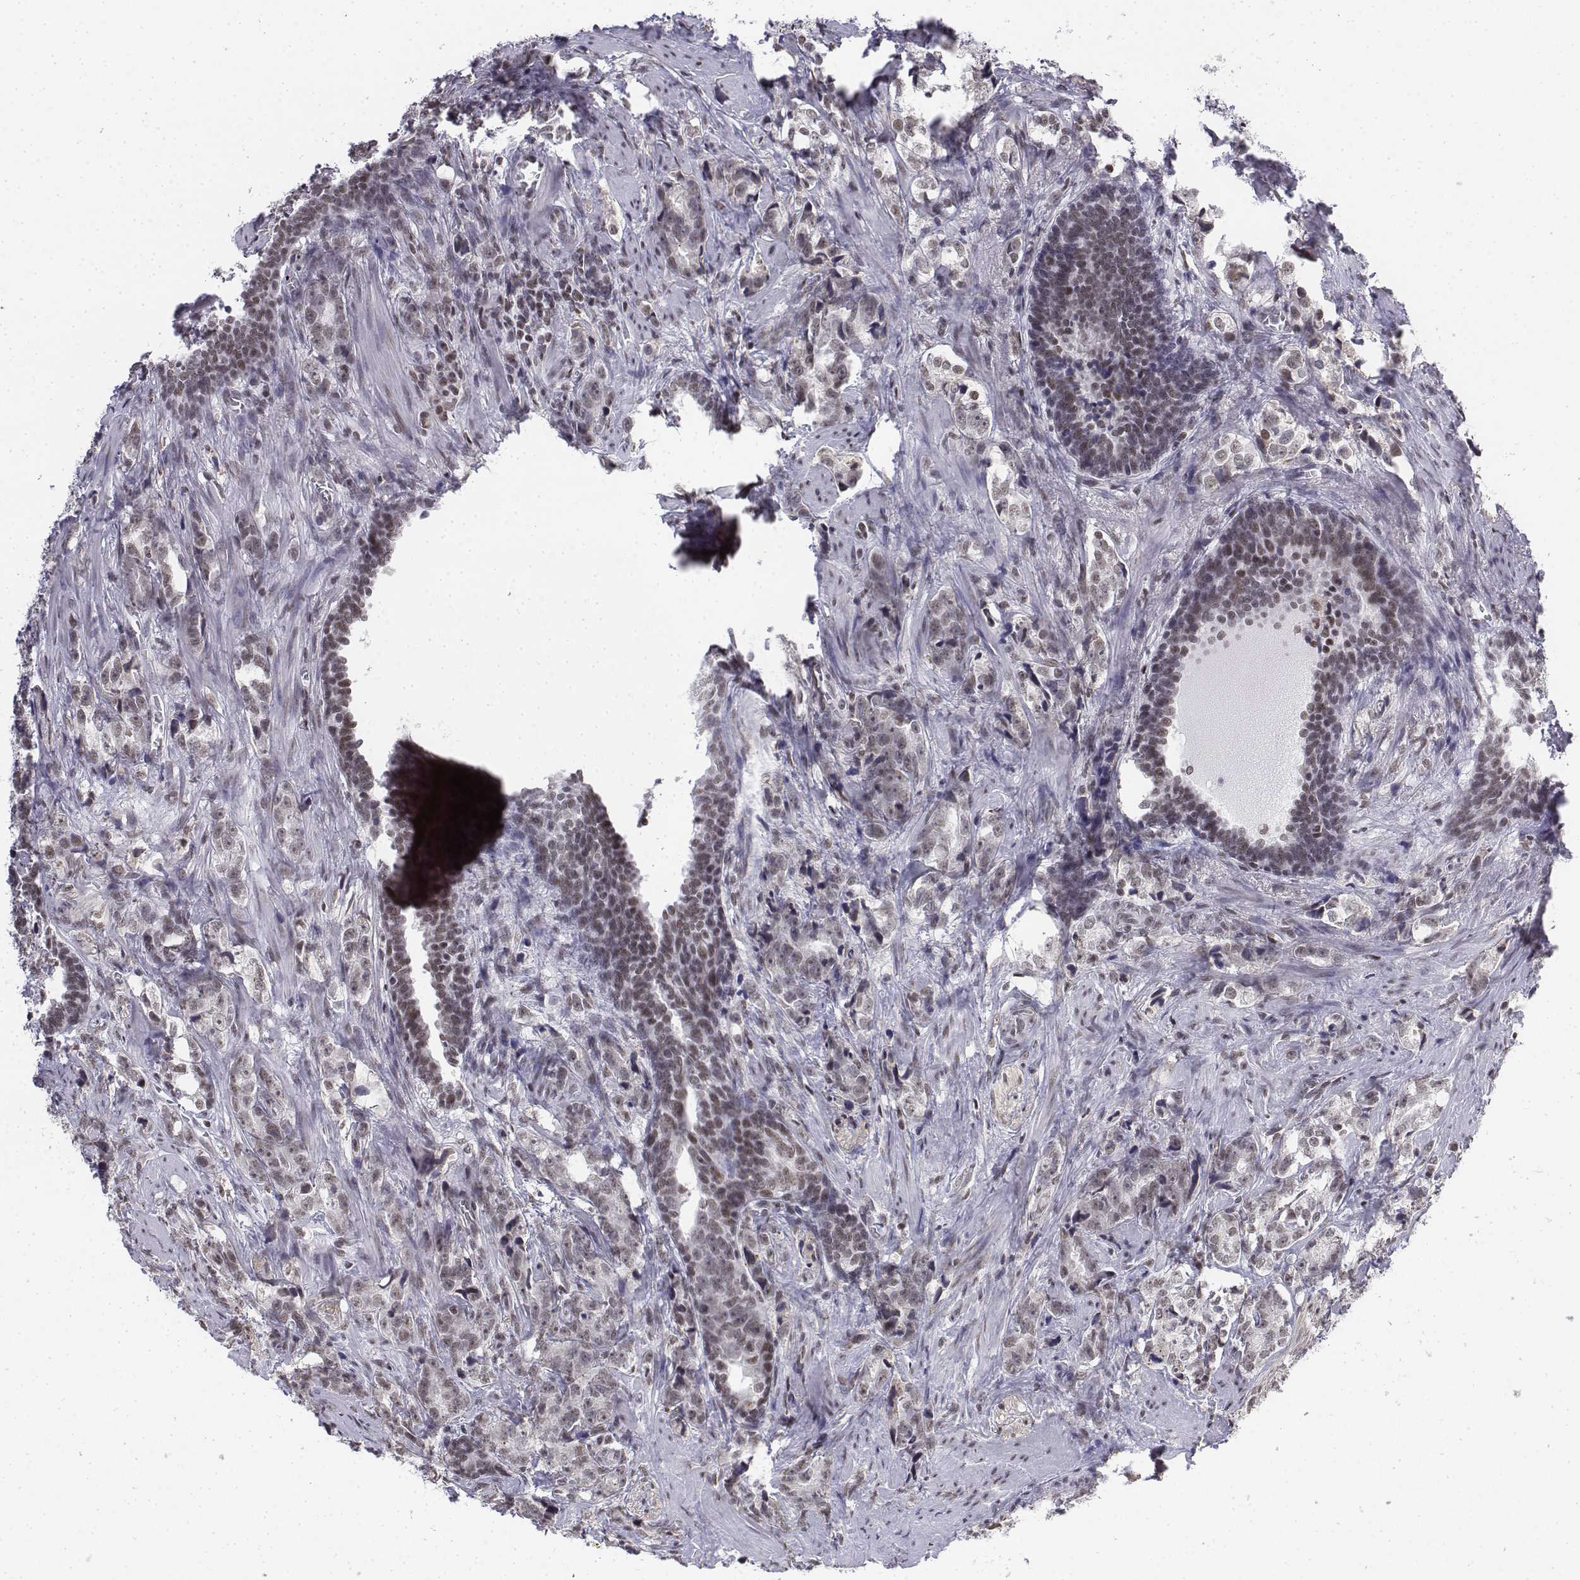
{"staining": {"intensity": "weak", "quantity": ">75%", "location": "nuclear"}, "tissue": "prostate cancer", "cell_type": "Tumor cells", "image_type": "cancer", "snomed": [{"axis": "morphology", "description": "Adenocarcinoma, NOS"}, {"axis": "topography", "description": "Prostate and seminal vesicle, NOS"}], "caption": "Protein staining of prostate adenocarcinoma tissue demonstrates weak nuclear staining in approximately >75% of tumor cells.", "gene": "SETD1A", "patient": {"sex": "male", "age": 63}}